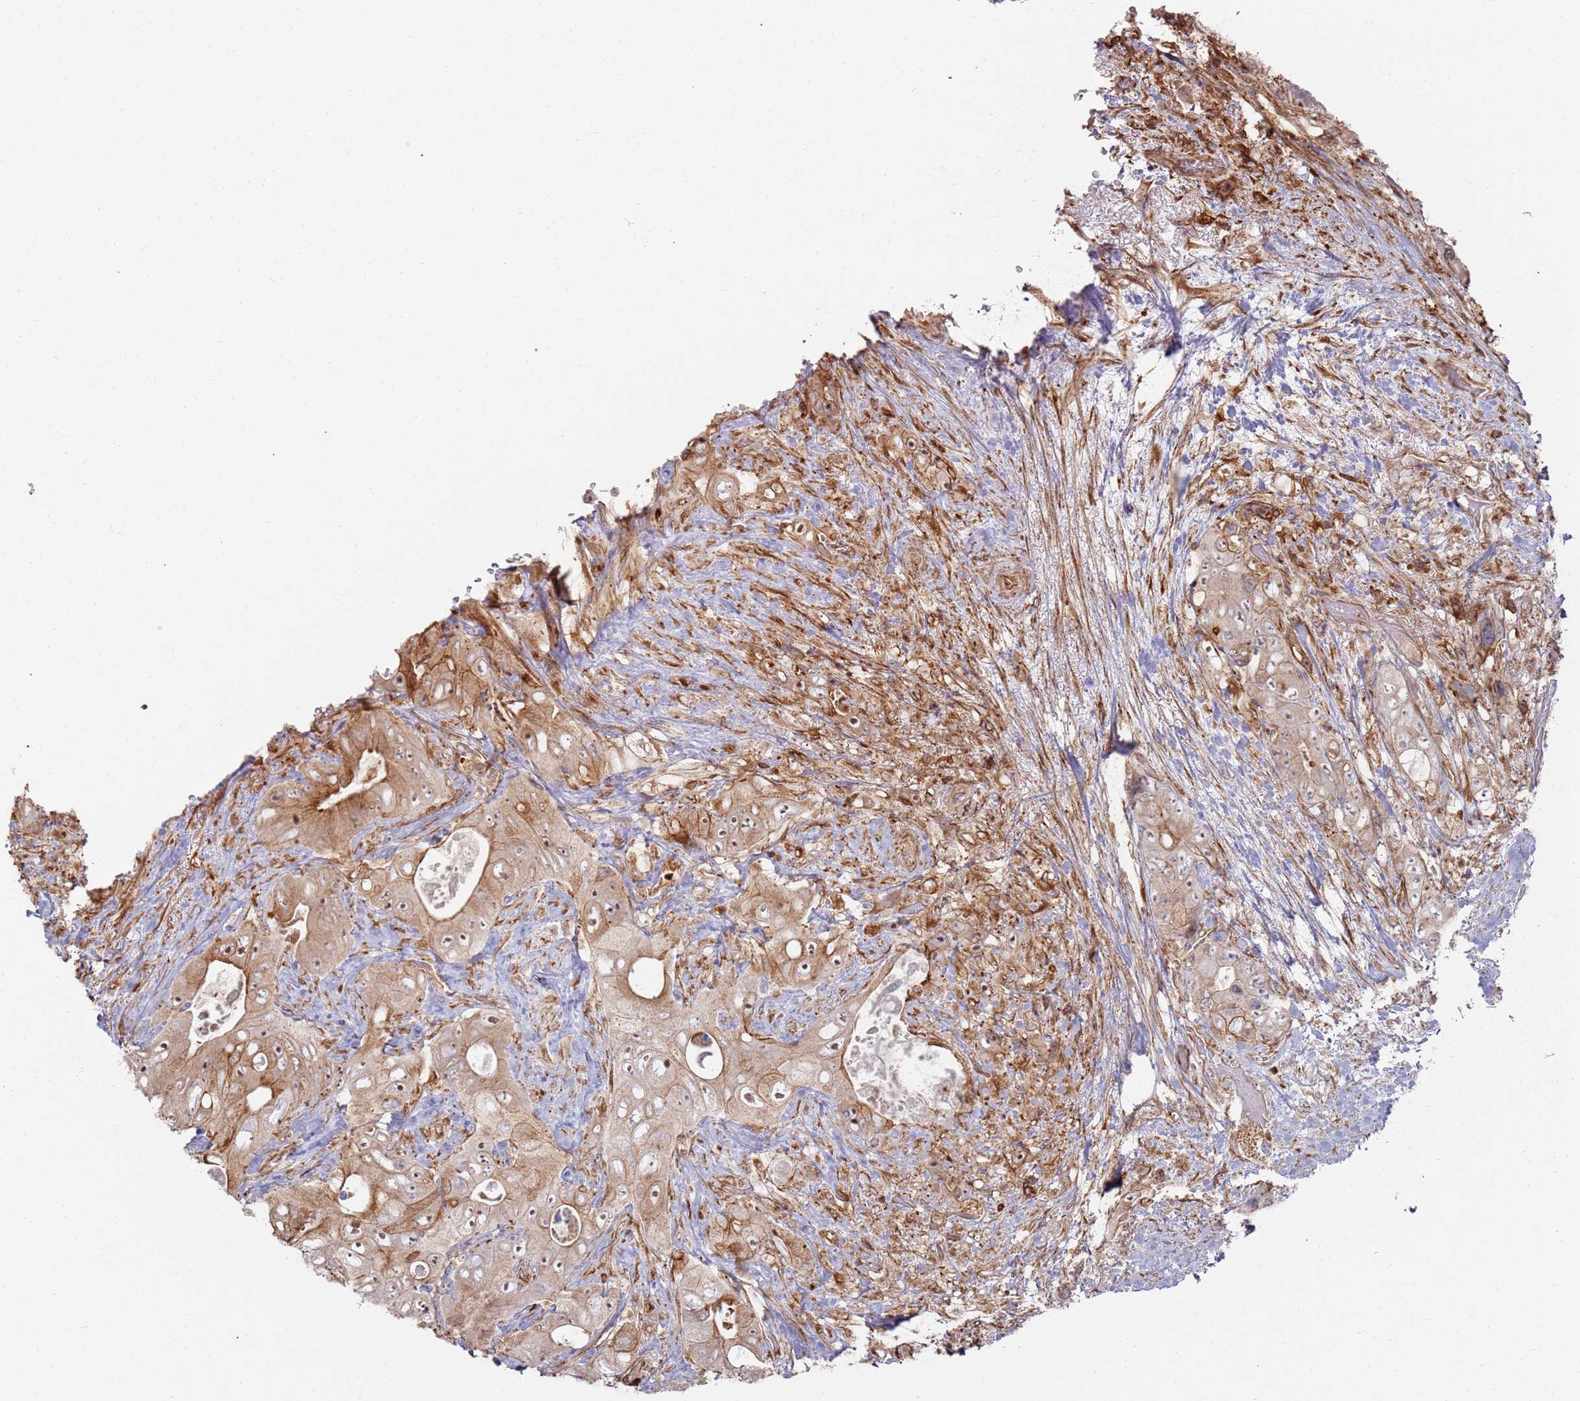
{"staining": {"intensity": "moderate", "quantity": "25%-75%", "location": "cytoplasmic/membranous,nuclear"}, "tissue": "colorectal cancer", "cell_type": "Tumor cells", "image_type": "cancer", "snomed": [{"axis": "morphology", "description": "Adenocarcinoma, NOS"}, {"axis": "topography", "description": "Colon"}], "caption": "IHC of colorectal cancer (adenocarcinoma) shows medium levels of moderate cytoplasmic/membranous and nuclear expression in approximately 25%-75% of tumor cells.", "gene": "PHF21A", "patient": {"sex": "female", "age": 46}}